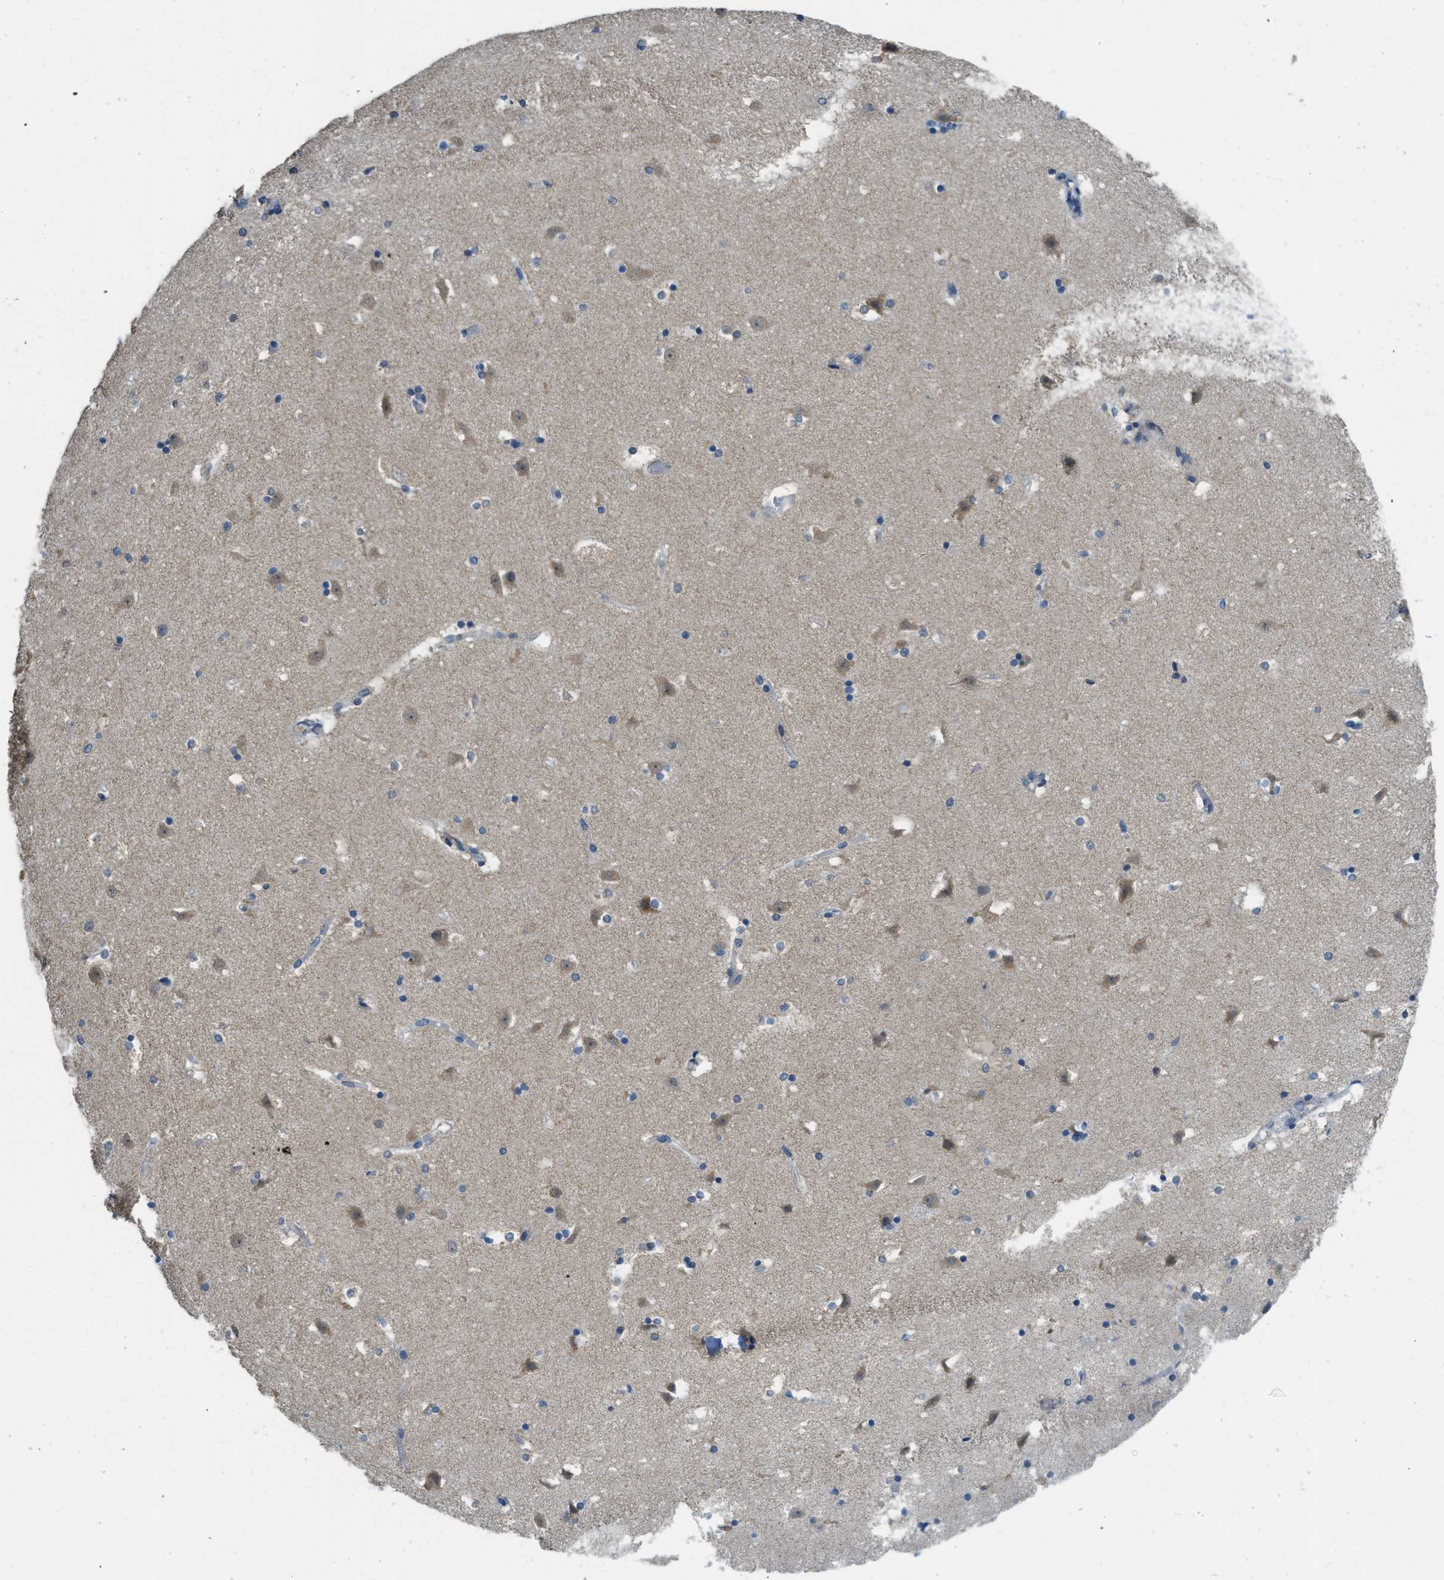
{"staining": {"intensity": "weak", "quantity": "<25%", "location": "cytoplasmic/membranous"}, "tissue": "caudate", "cell_type": "Glial cells", "image_type": "normal", "snomed": [{"axis": "morphology", "description": "Normal tissue, NOS"}, {"axis": "topography", "description": "Lateral ventricle wall"}], "caption": "Image shows no protein staining in glial cells of unremarkable caudate.", "gene": "MIS18A", "patient": {"sex": "male", "age": 45}}